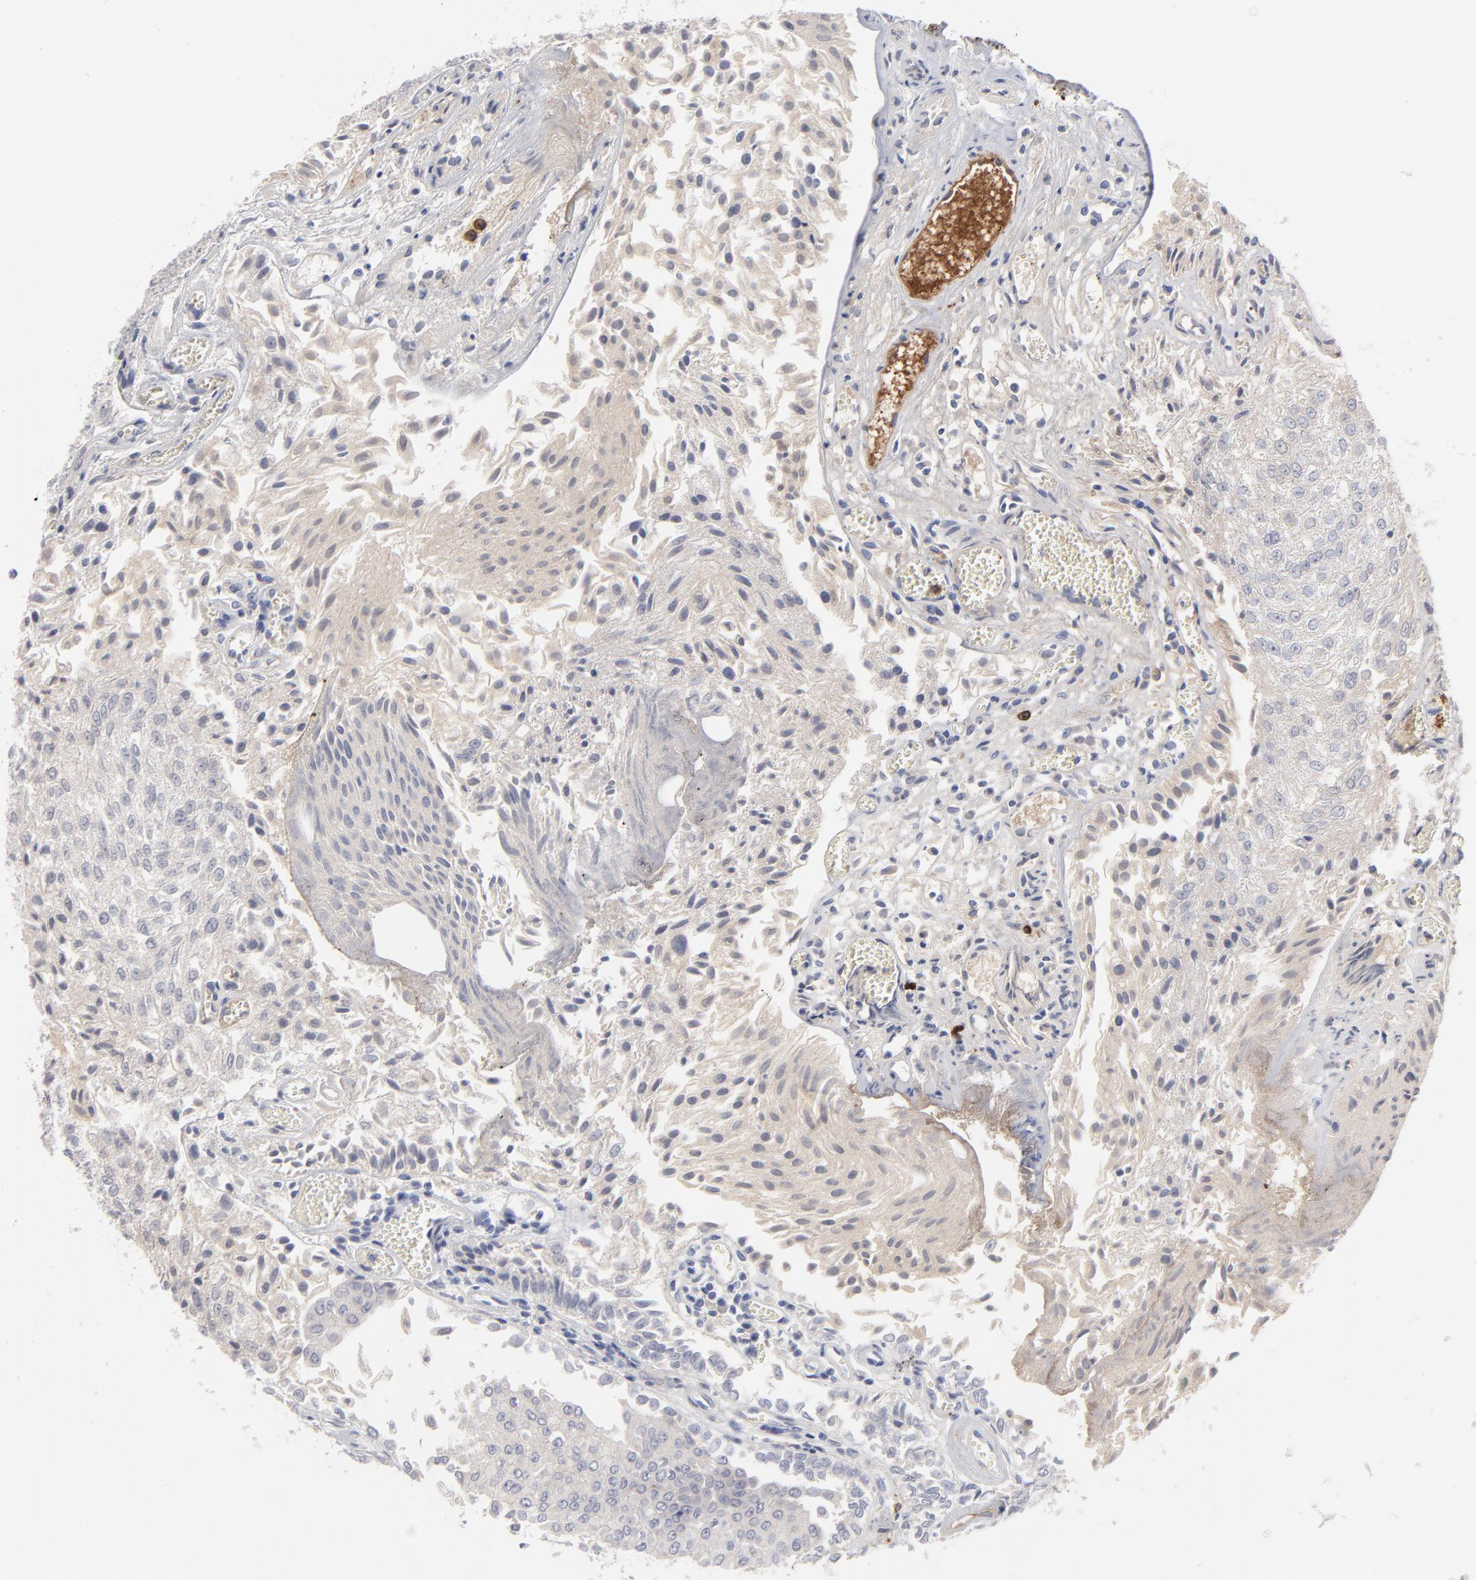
{"staining": {"intensity": "negative", "quantity": "none", "location": "none"}, "tissue": "urothelial cancer", "cell_type": "Tumor cells", "image_type": "cancer", "snomed": [{"axis": "morphology", "description": "Urothelial carcinoma, Low grade"}, {"axis": "topography", "description": "Urinary bladder"}], "caption": "High magnification brightfield microscopy of urothelial carcinoma (low-grade) stained with DAB (3,3'-diaminobenzidine) (brown) and counterstained with hematoxylin (blue): tumor cells show no significant expression.", "gene": "CCR3", "patient": {"sex": "male", "age": 86}}